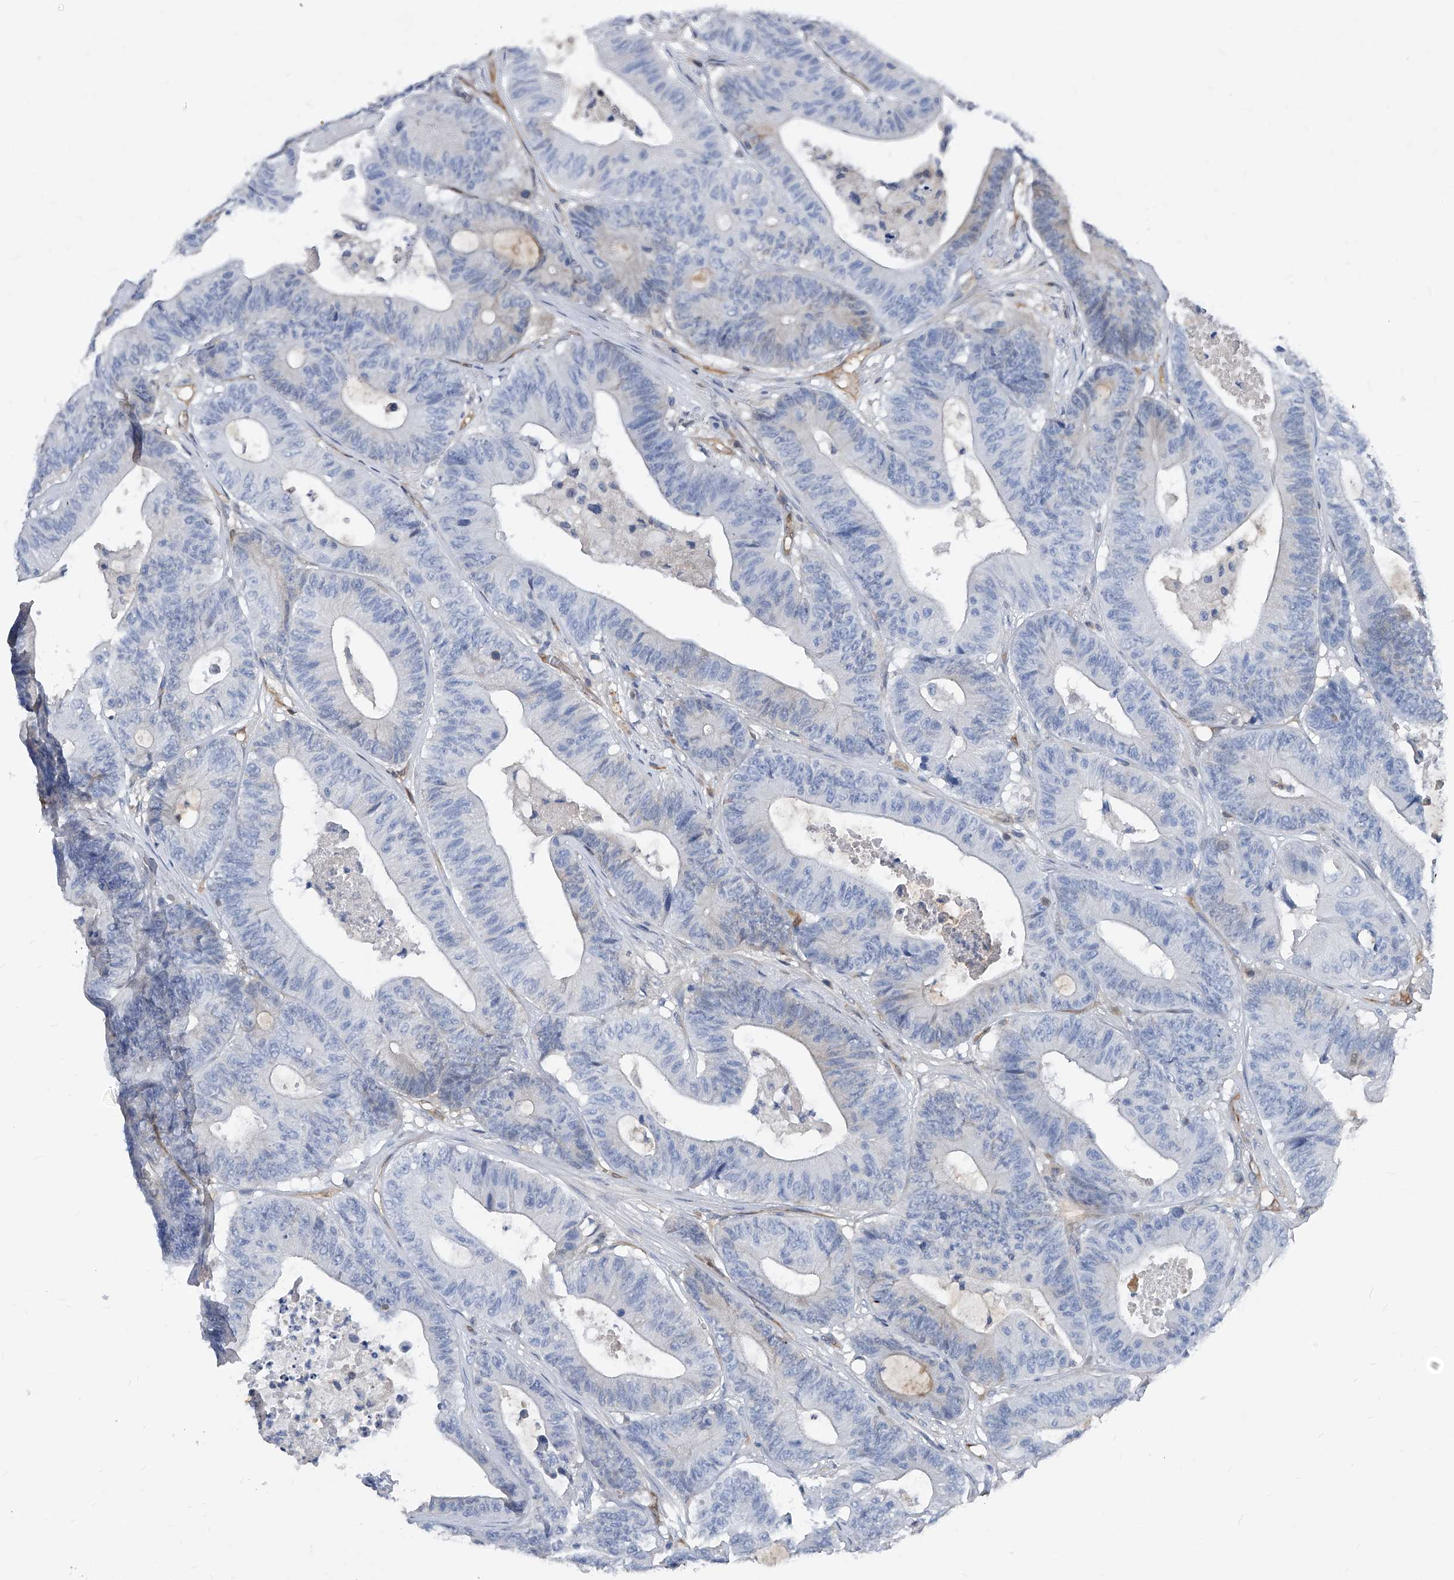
{"staining": {"intensity": "negative", "quantity": "none", "location": "none"}, "tissue": "colorectal cancer", "cell_type": "Tumor cells", "image_type": "cancer", "snomed": [{"axis": "morphology", "description": "Adenocarcinoma, NOS"}, {"axis": "topography", "description": "Colon"}], "caption": "An immunohistochemistry image of colorectal cancer (adenocarcinoma) is shown. There is no staining in tumor cells of colorectal cancer (adenocarcinoma).", "gene": "MAP2K6", "patient": {"sex": "female", "age": 84}}